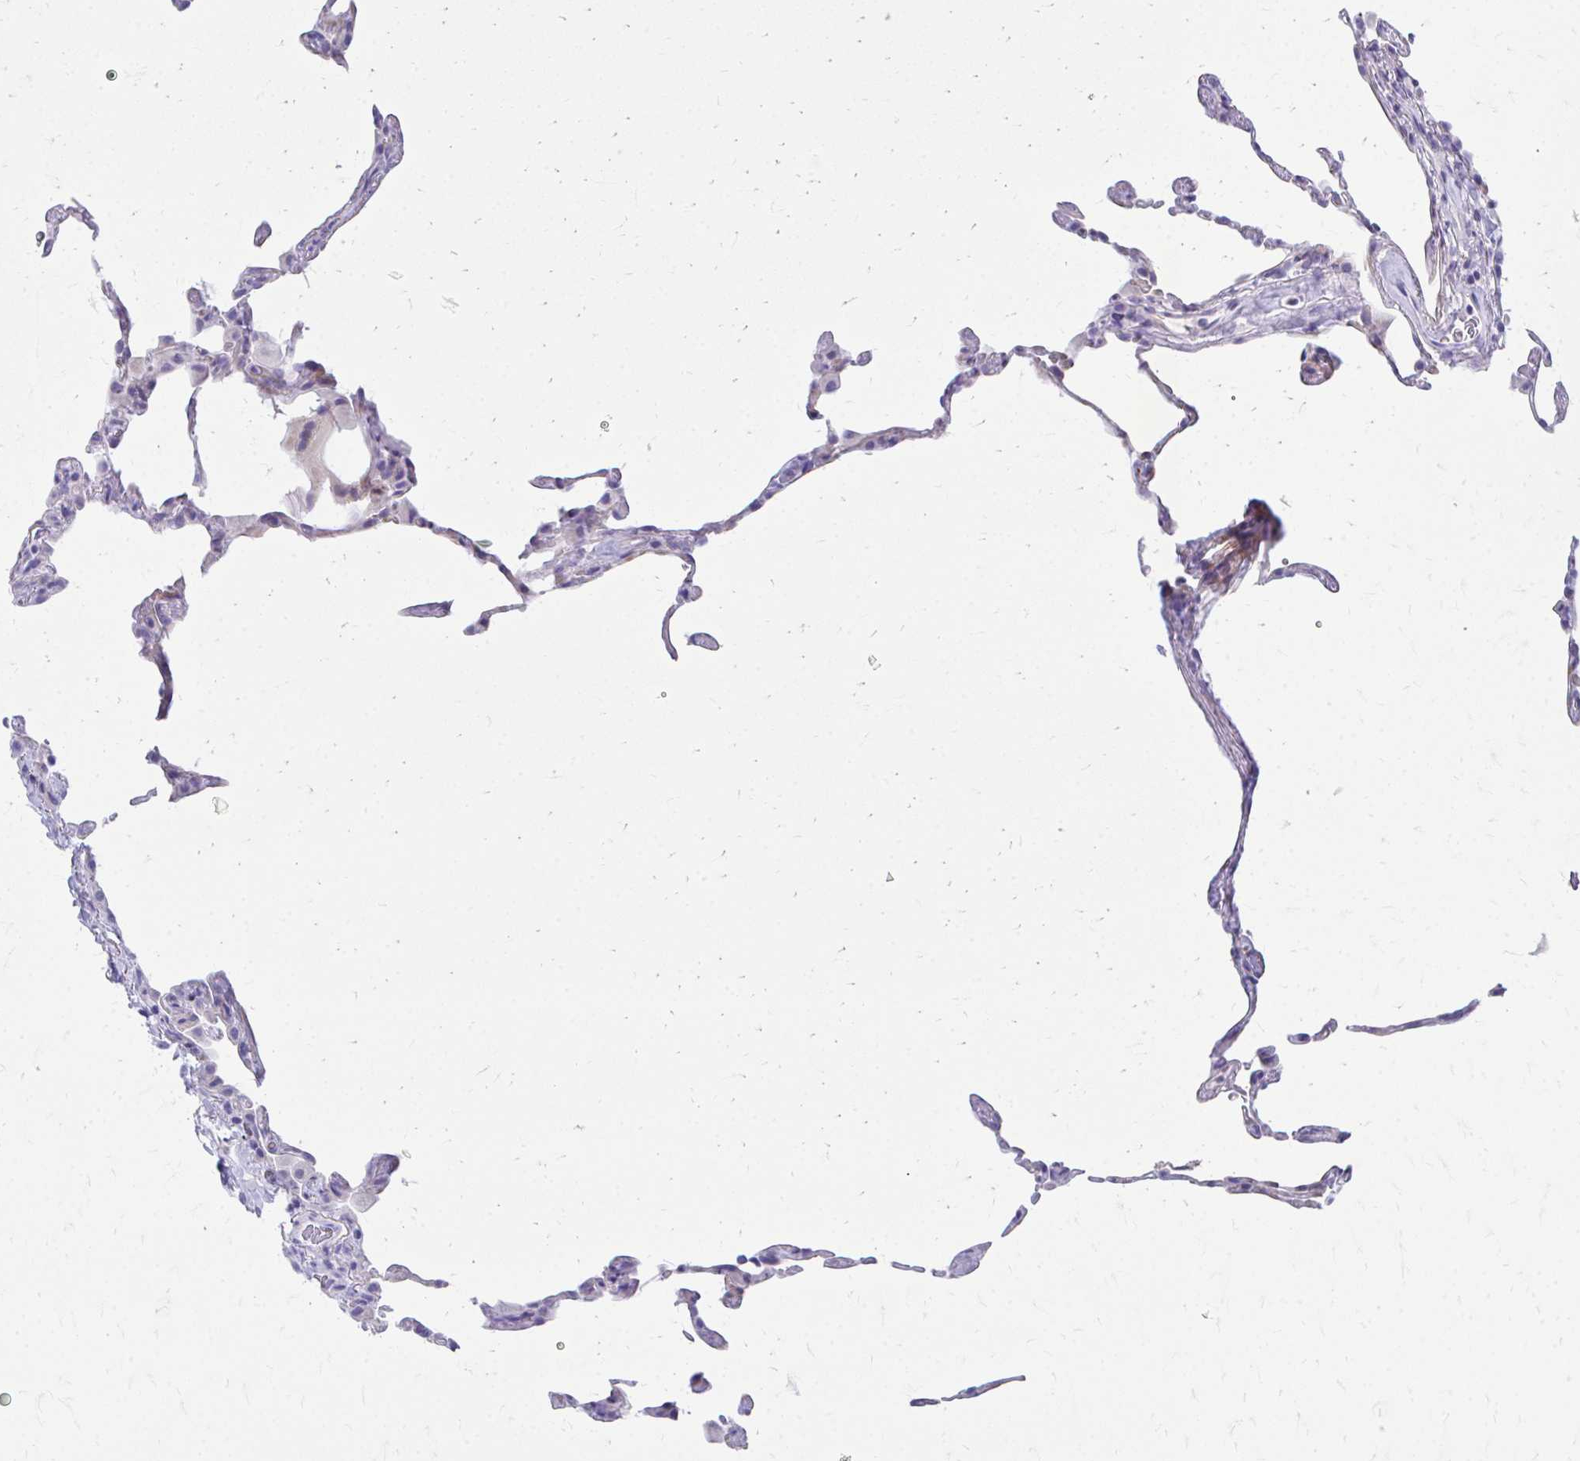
{"staining": {"intensity": "negative", "quantity": "none", "location": "none"}, "tissue": "lung", "cell_type": "Alveolar cells", "image_type": "normal", "snomed": [{"axis": "morphology", "description": "Normal tissue, NOS"}, {"axis": "topography", "description": "Lung"}], "caption": "High power microscopy histopathology image of an immunohistochemistry (IHC) photomicrograph of normal lung, revealing no significant positivity in alveolar cells.", "gene": "ENSG00000285953", "patient": {"sex": "female", "age": 57}}